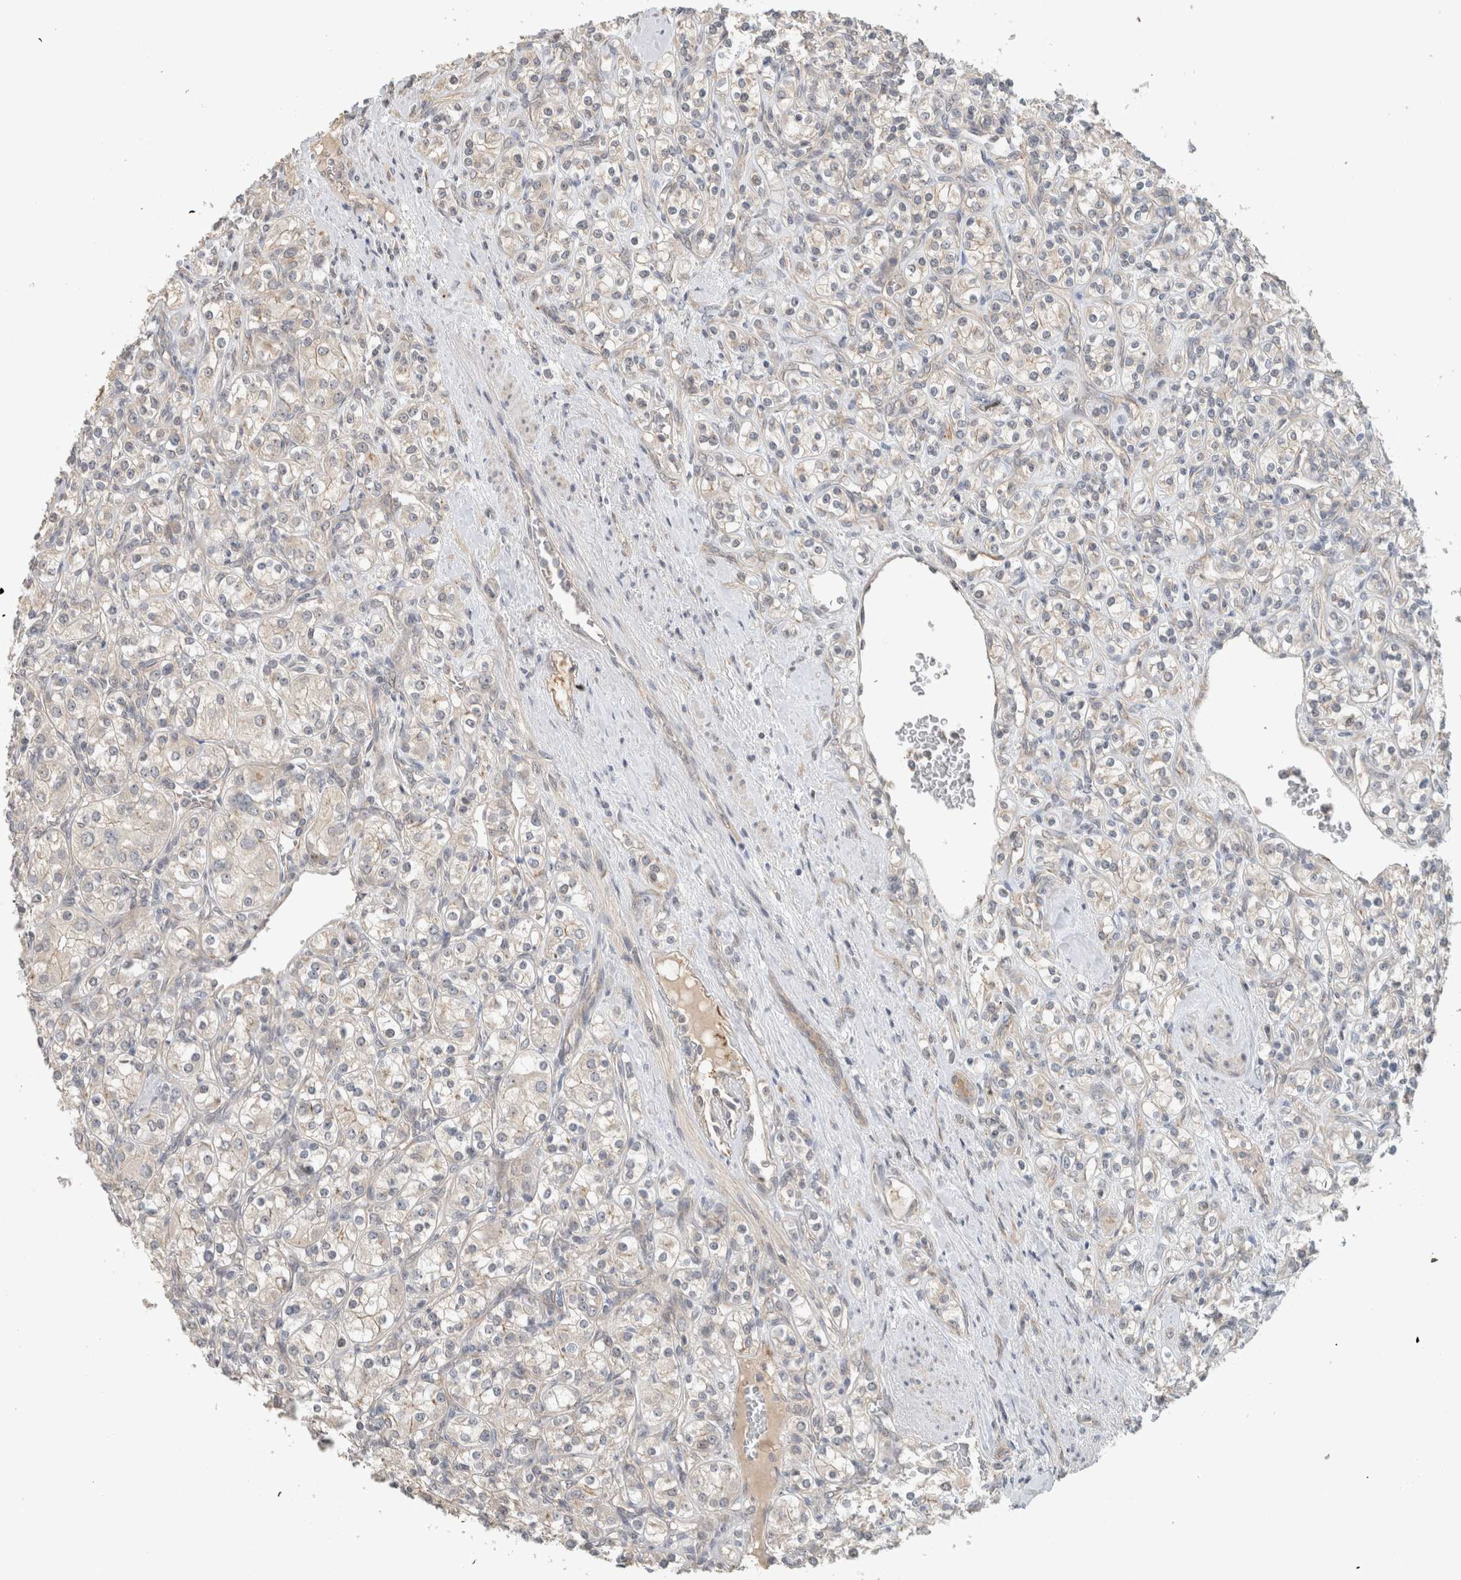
{"staining": {"intensity": "negative", "quantity": "none", "location": "none"}, "tissue": "renal cancer", "cell_type": "Tumor cells", "image_type": "cancer", "snomed": [{"axis": "morphology", "description": "Adenocarcinoma, NOS"}, {"axis": "topography", "description": "Kidney"}], "caption": "Tumor cells are negative for protein expression in human renal adenocarcinoma.", "gene": "ERCC6L2", "patient": {"sex": "male", "age": 77}}